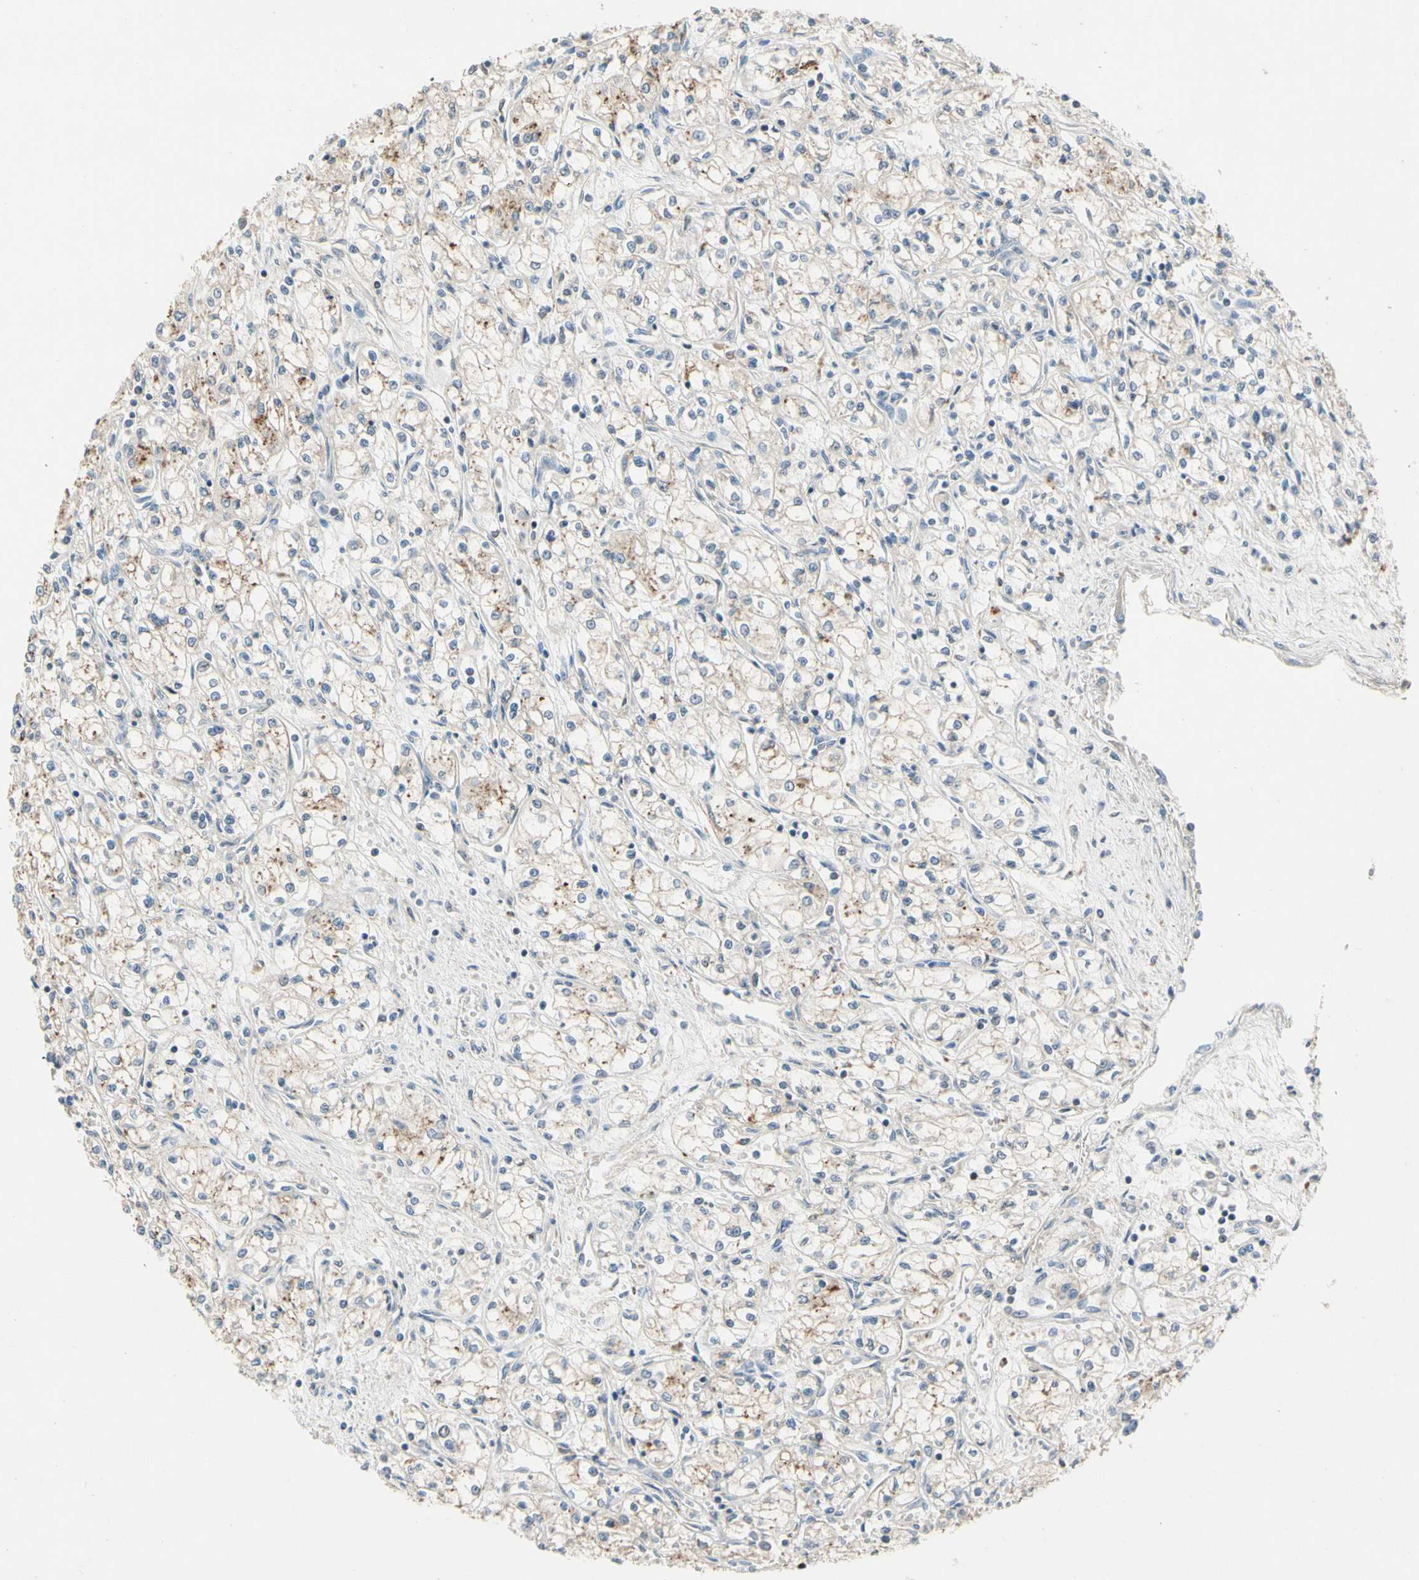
{"staining": {"intensity": "moderate", "quantity": "<25%", "location": "cytoplasmic/membranous,nuclear"}, "tissue": "renal cancer", "cell_type": "Tumor cells", "image_type": "cancer", "snomed": [{"axis": "morphology", "description": "Normal tissue, NOS"}, {"axis": "morphology", "description": "Adenocarcinoma, NOS"}, {"axis": "topography", "description": "Kidney"}], "caption": "Moderate cytoplasmic/membranous and nuclear protein positivity is appreciated in approximately <25% of tumor cells in renal adenocarcinoma.", "gene": "ZKSCAN4", "patient": {"sex": "male", "age": 59}}